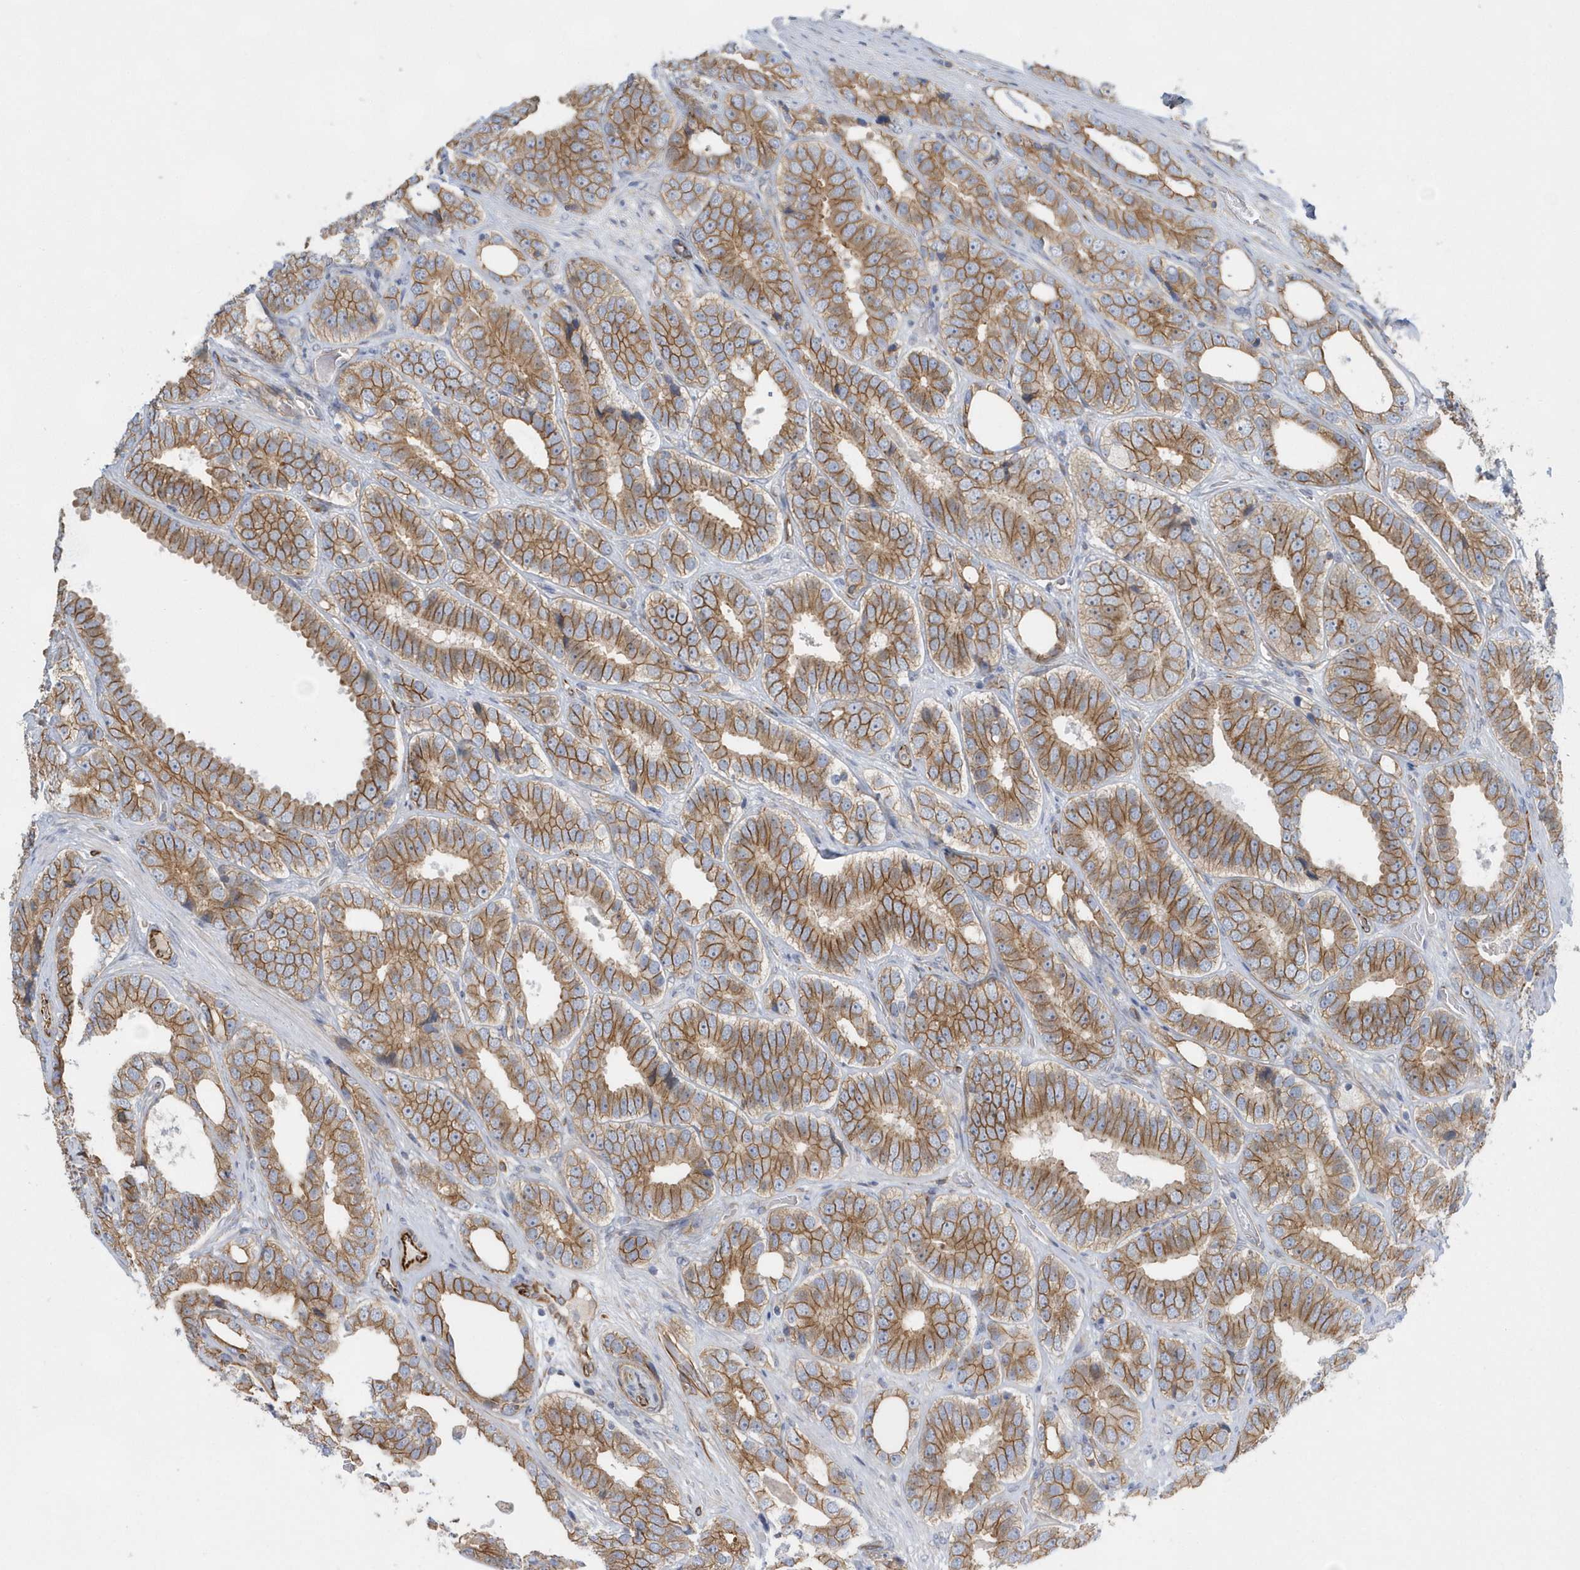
{"staining": {"intensity": "moderate", "quantity": ">75%", "location": "cytoplasmic/membranous"}, "tissue": "prostate cancer", "cell_type": "Tumor cells", "image_type": "cancer", "snomed": [{"axis": "morphology", "description": "Adenocarcinoma, High grade"}, {"axis": "topography", "description": "Prostate"}], "caption": "Immunohistochemistry image of neoplastic tissue: human prostate cancer (high-grade adenocarcinoma) stained using immunohistochemistry demonstrates medium levels of moderate protein expression localized specifically in the cytoplasmic/membranous of tumor cells, appearing as a cytoplasmic/membranous brown color.", "gene": "RAB17", "patient": {"sex": "male", "age": 56}}